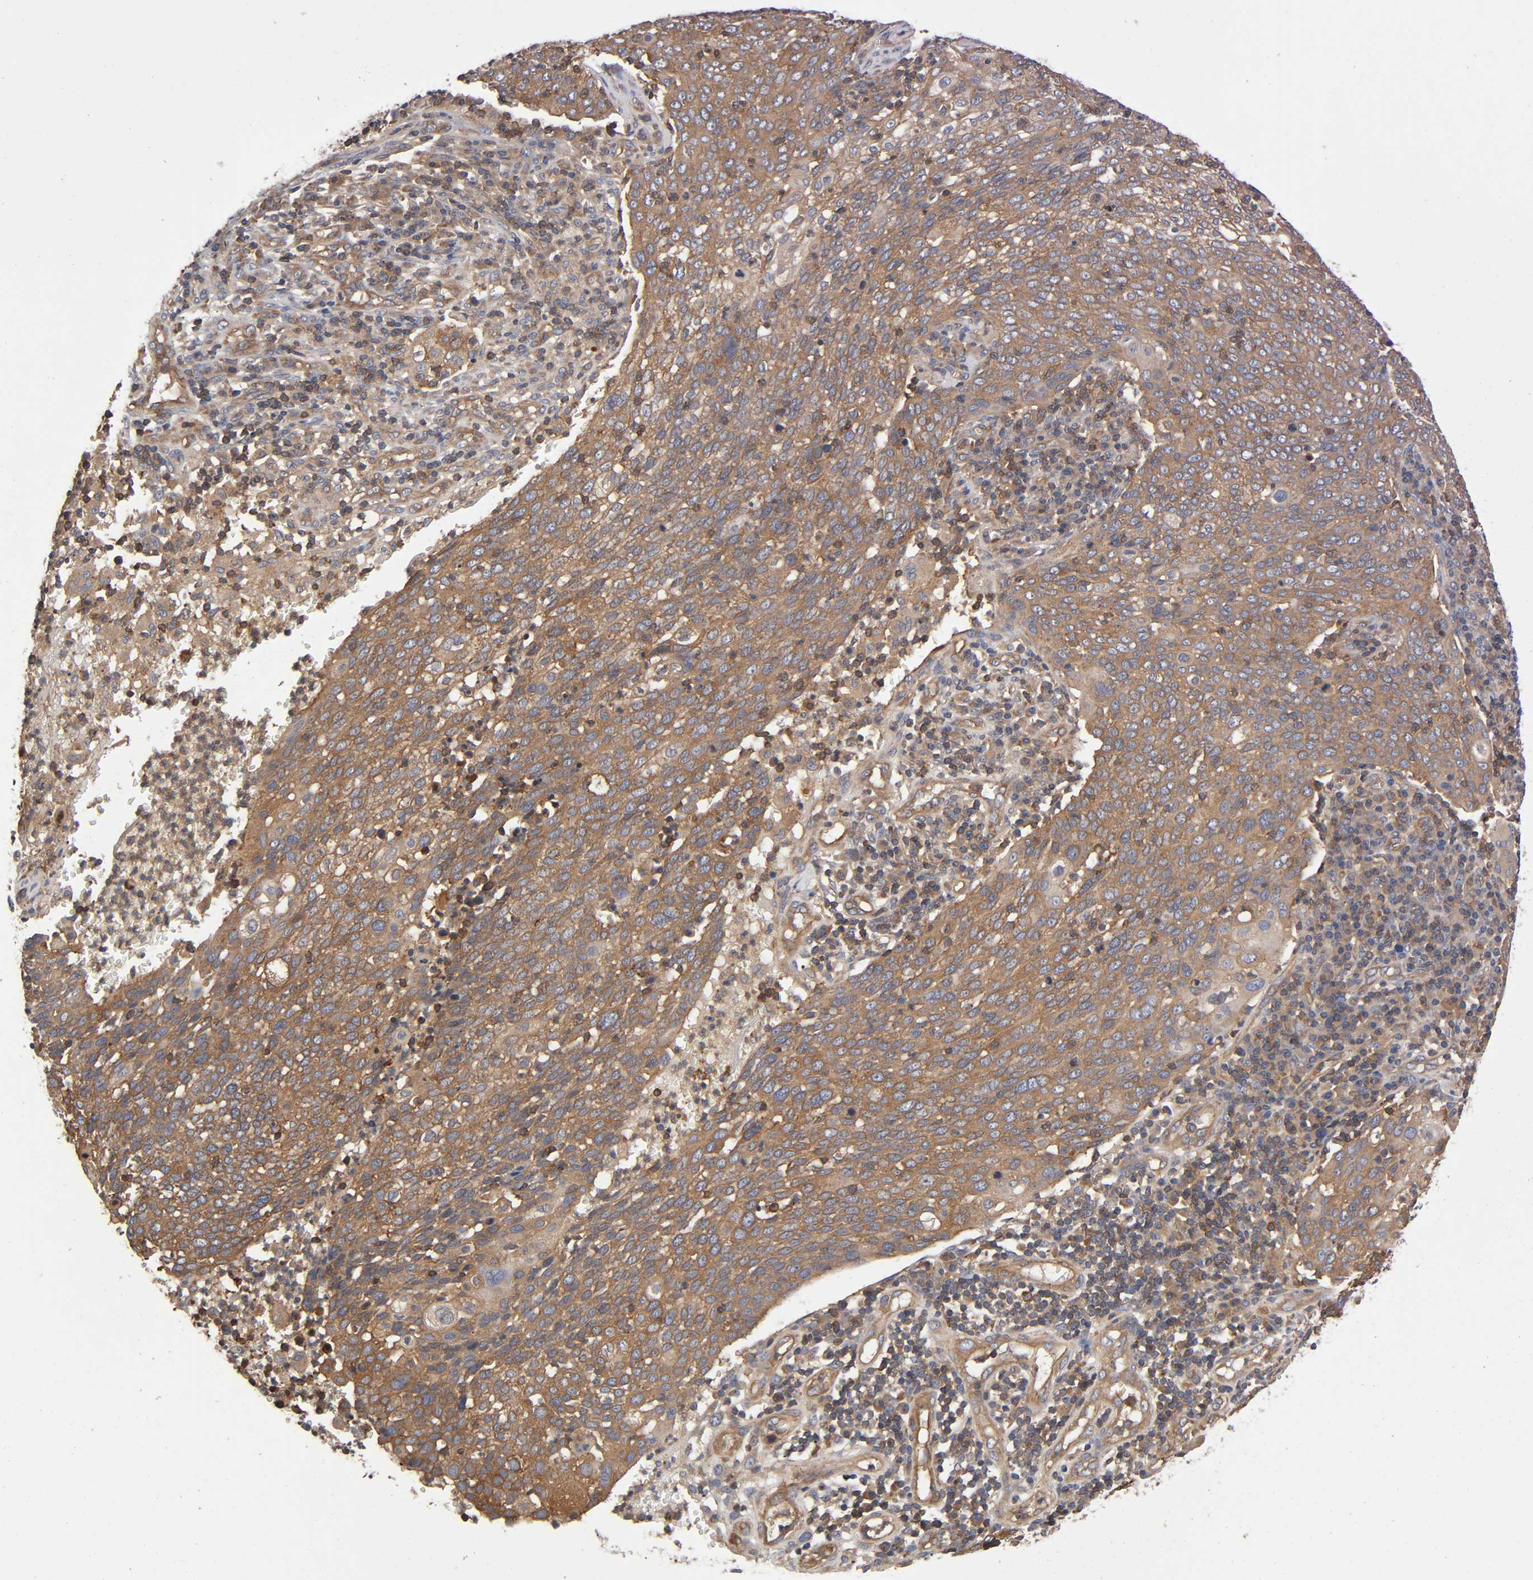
{"staining": {"intensity": "moderate", "quantity": ">75%", "location": "cytoplasmic/membranous"}, "tissue": "cervical cancer", "cell_type": "Tumor cells", "image_type": "cancer", "snomed": [{"axis": "morphology", "description": "Squamous cell carcinoma, NOS"}, {"axis": "topography", "description": "Cervix"}], "caption": "Immunohistochemistry (IHC) of human cervical cancer reveals medium levels of moderate cytoplasmic/membranous positivity in about >75% of tumor cells.", "gene": "LAMTOR2", "patient": {"sex": "female", "age": 40}}